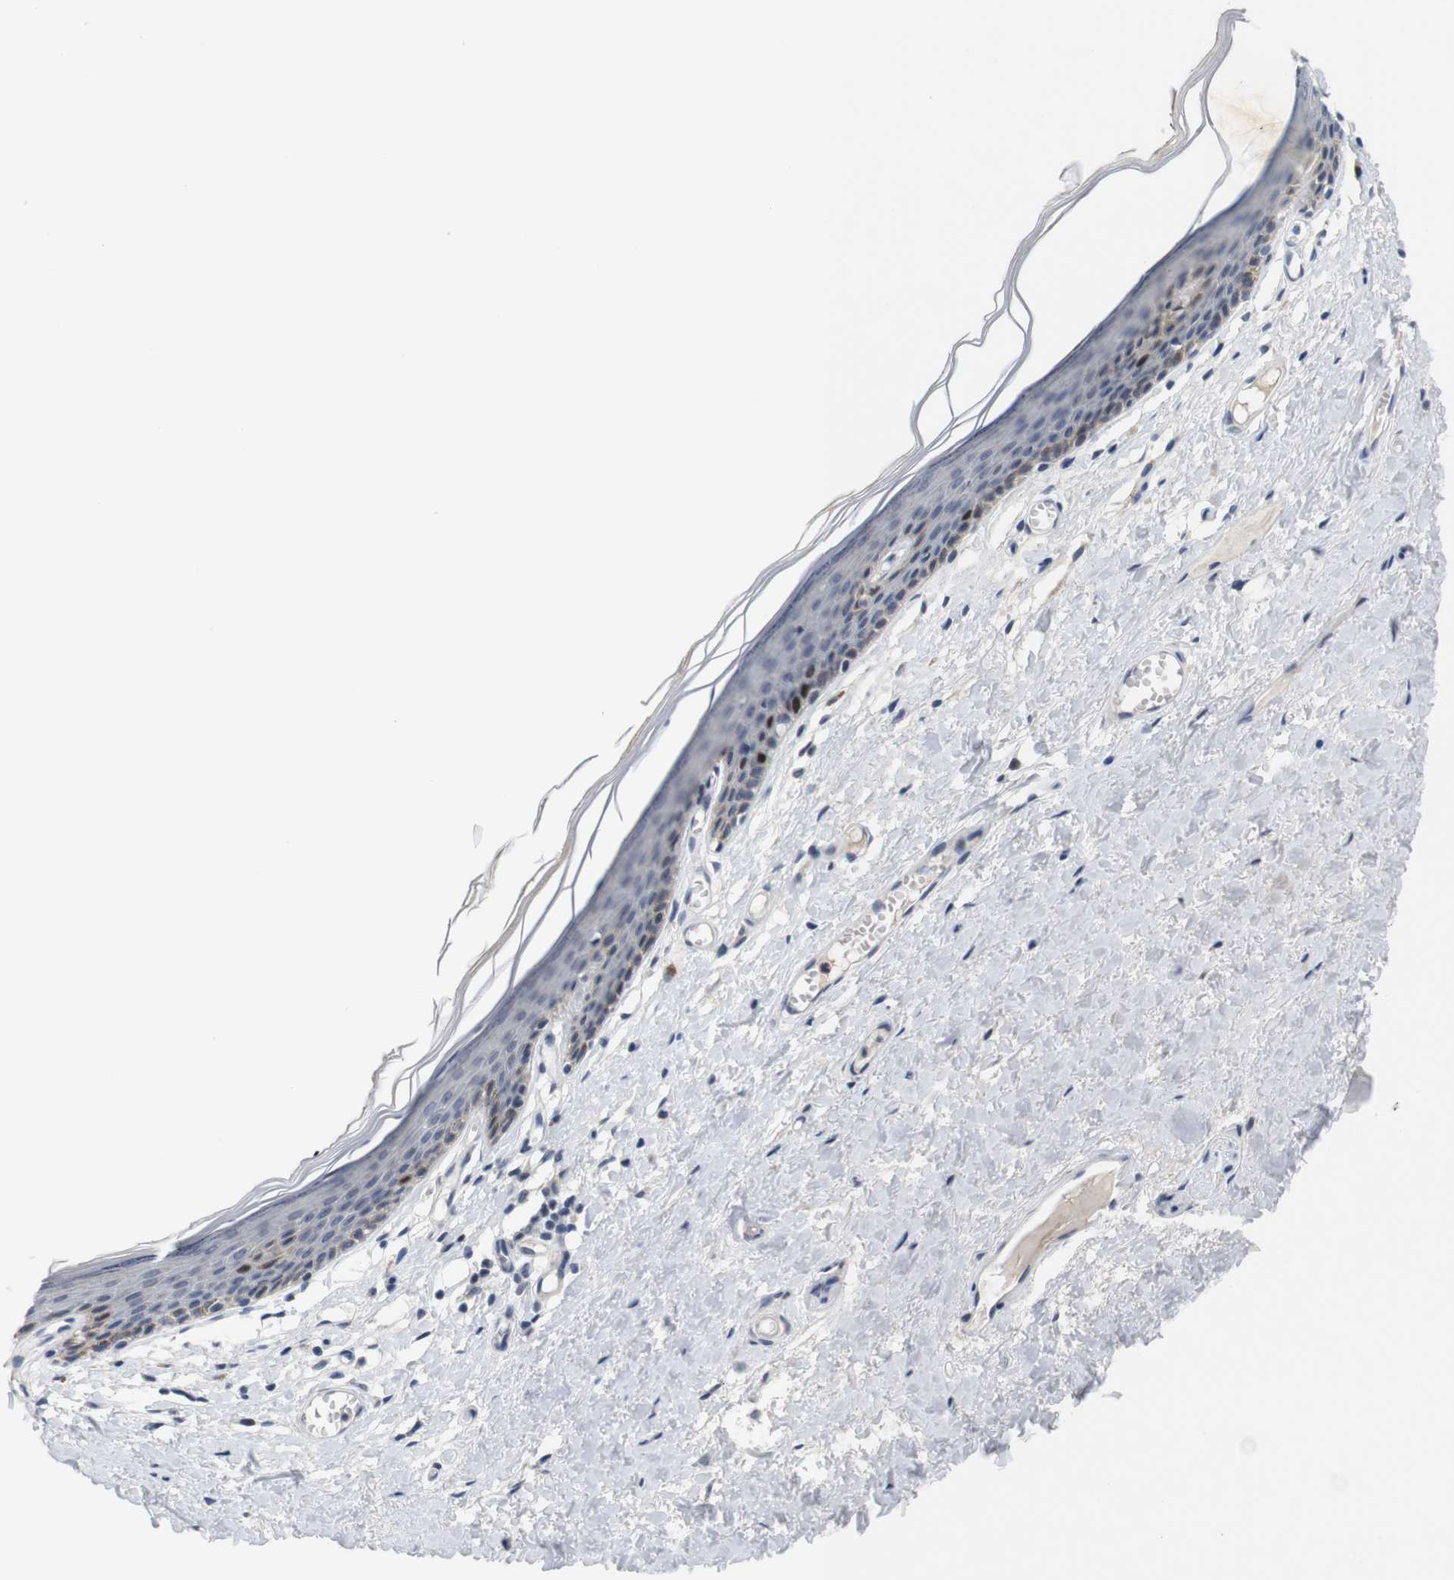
{"staining": {"intensity": "strong", "quantity": "<25%", "location": "nuclear"}, "tissue": "skin", "cell_type": "Epidermal cells", "image_type": "normal", "snomed": [{"axis": "morphology", "description": "Normal tissue, NOS"}, {"axis": "topography", "description": "Vulva"}], "caption": "Immunohistochemistry (IHC) (DAB) staining of benign human skin displays strong nuclear protein positivity in about <25% of epidermal cells. Nuclei are stained in blue.", "gene": "SKP2", "patient": {"sex": "female", "age": 54}}